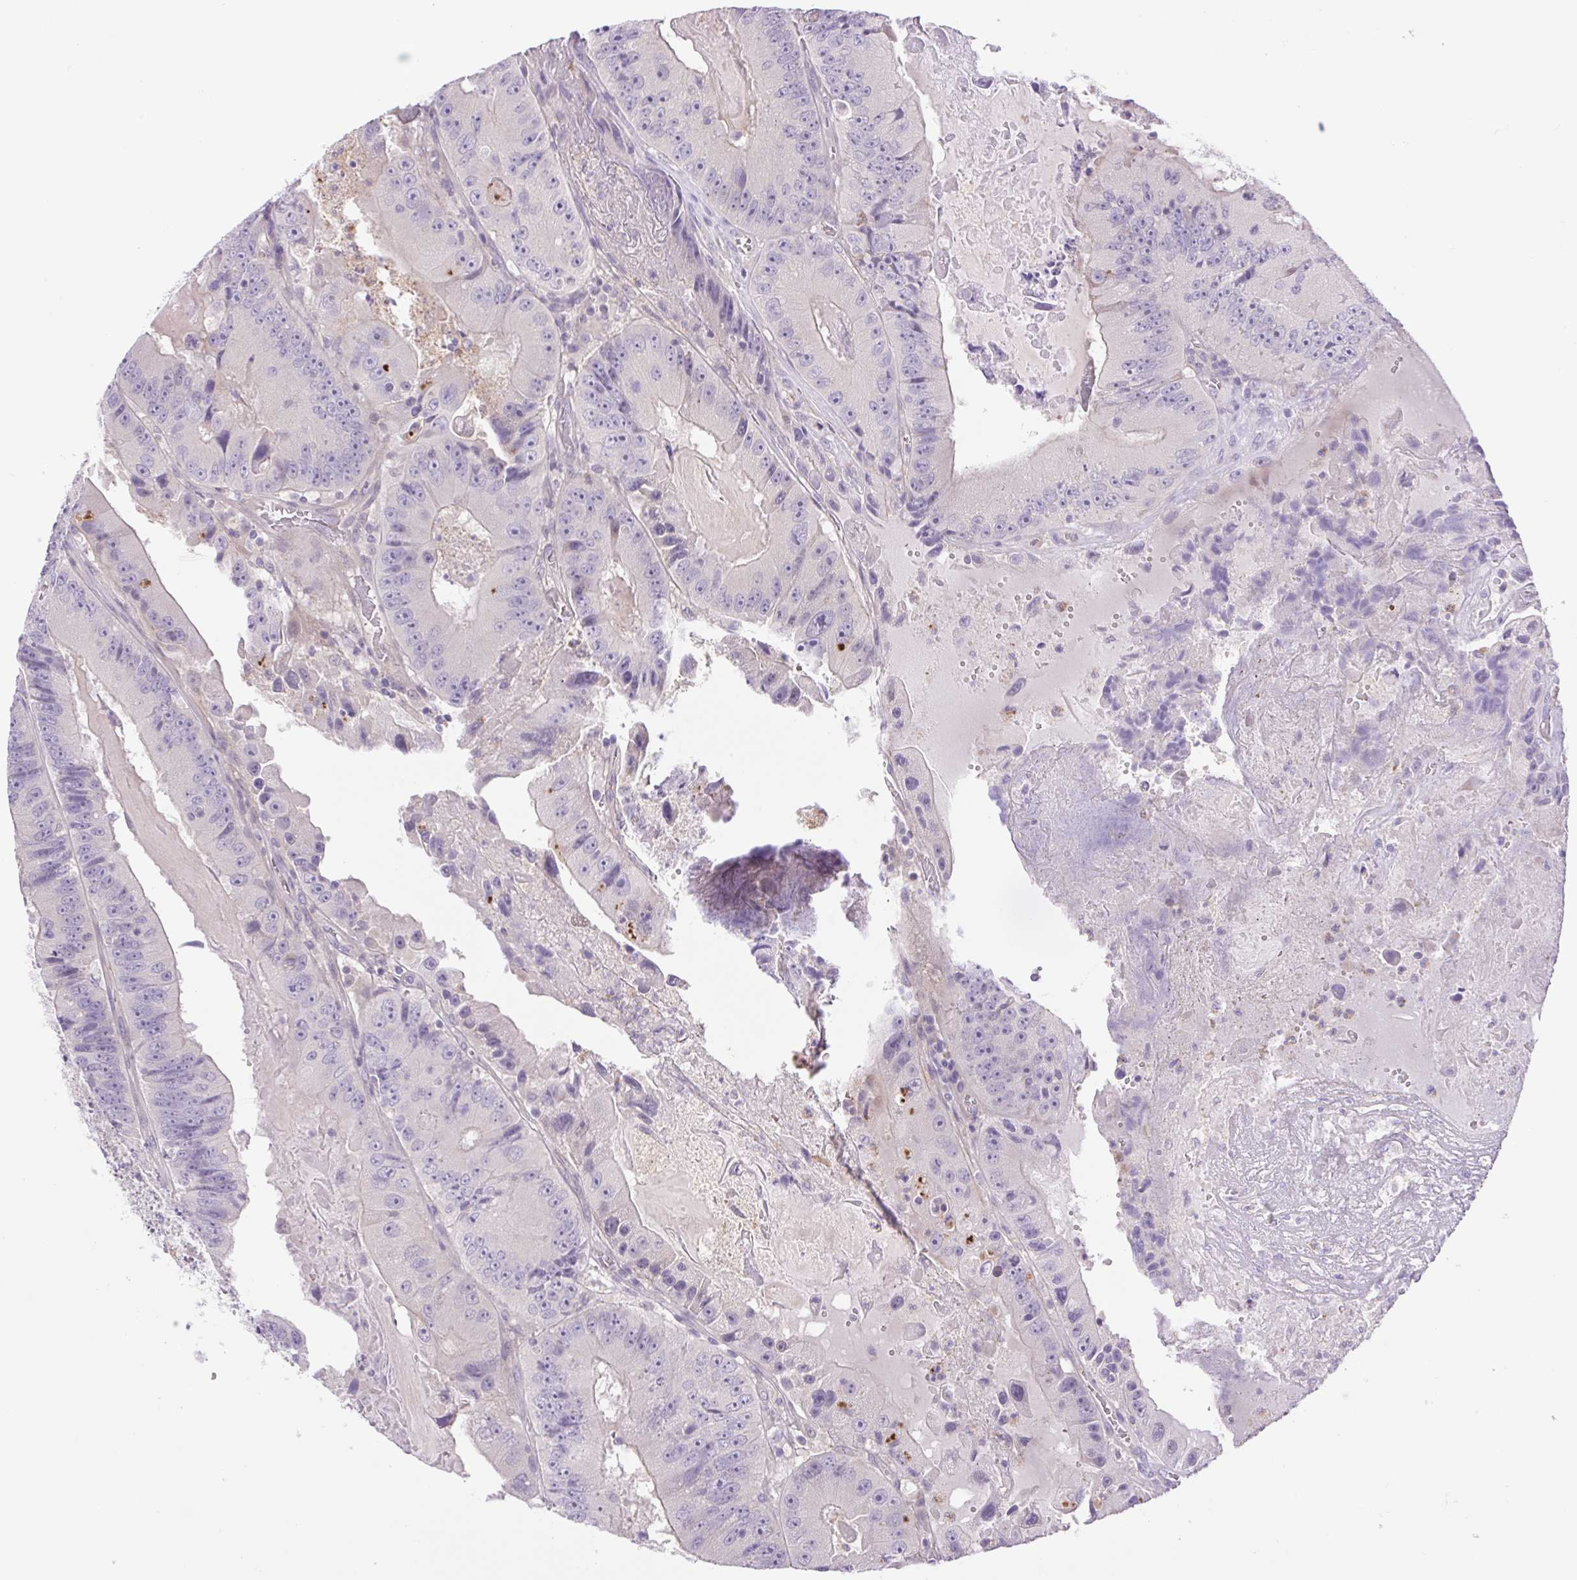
{"staining": {"intensity": "negative", "quantity": "none", "location": "none"}, "tissue": "colorectal cancer", "cell_type": "Tumor cells", "image_type": "cancer", "snomed": [{"axis": "morphology", "description": "Adenocarcinoma, NOS"}, {"axis": "topography", "description": "Colon"}], "caption": "Immunohistochemistry (IHC) image of neoplastic tissue: human colorectal cancer (adenocarcinoma) stained with DAB (3,3'-diaminobenzidine) exhibits no significant protein positivity in tumor cells.", "gene": "FAM177B", "patient": {"sex": "female", "age": 86}}